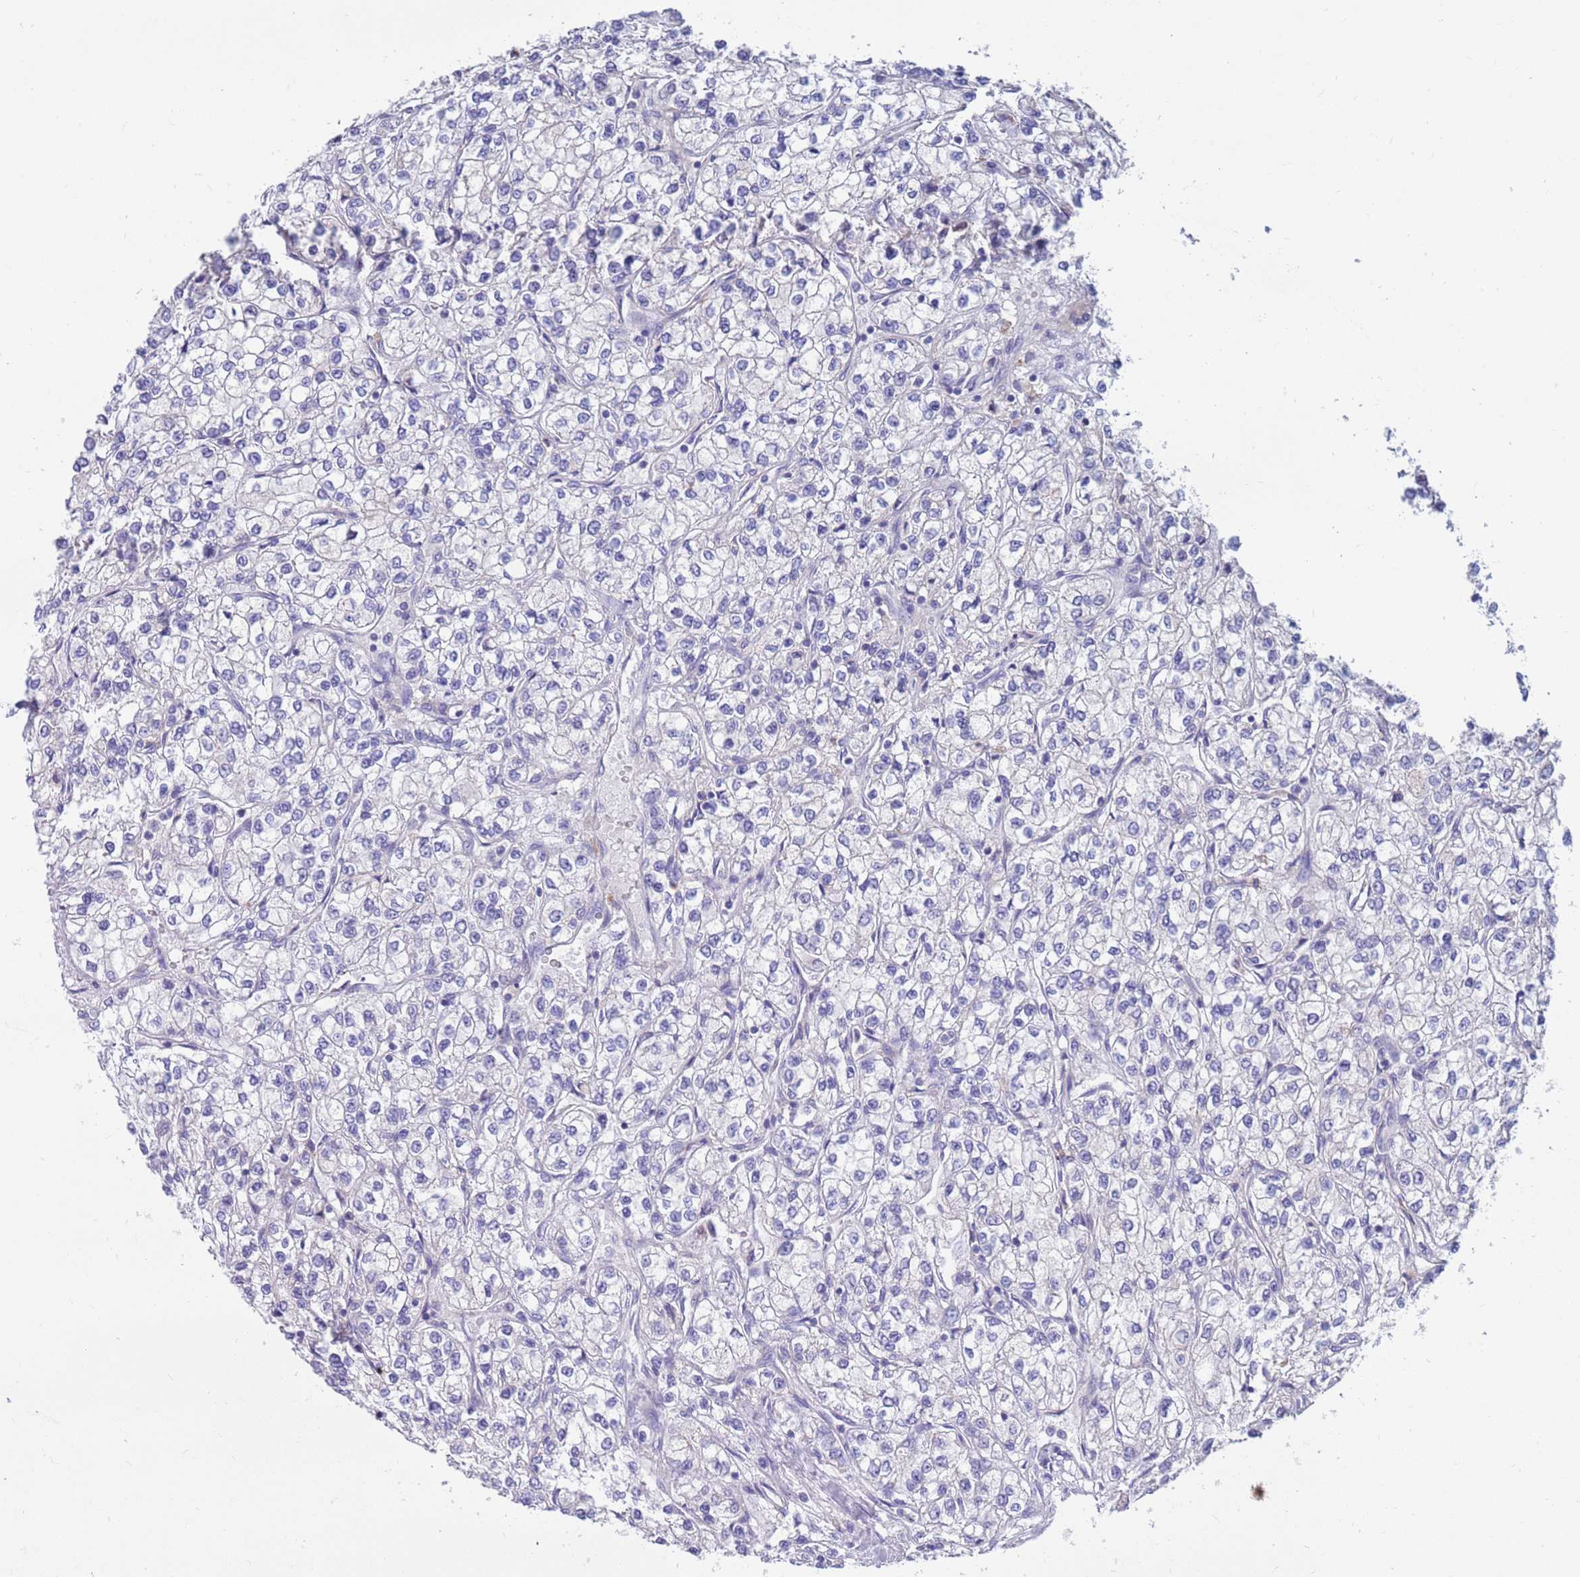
{"staining": {"intensity": "negative", "quantity": "none", "location": "none"}, "tissue": "renal cancer", "cell_type": "Tumor cells", "image_type": "cancer", "snomed": [{"axis": "morphology", "description": "Adenocarcinoma, NOS"}, {"axis": "topography", "description": "Kidney"}], "caption": "This is an IHC micrograph of adenocarcinoma (renal). There is no expression in tumor cells.", "gene": "KLHL29", "patient": {"sex": "male", "age": 80}}